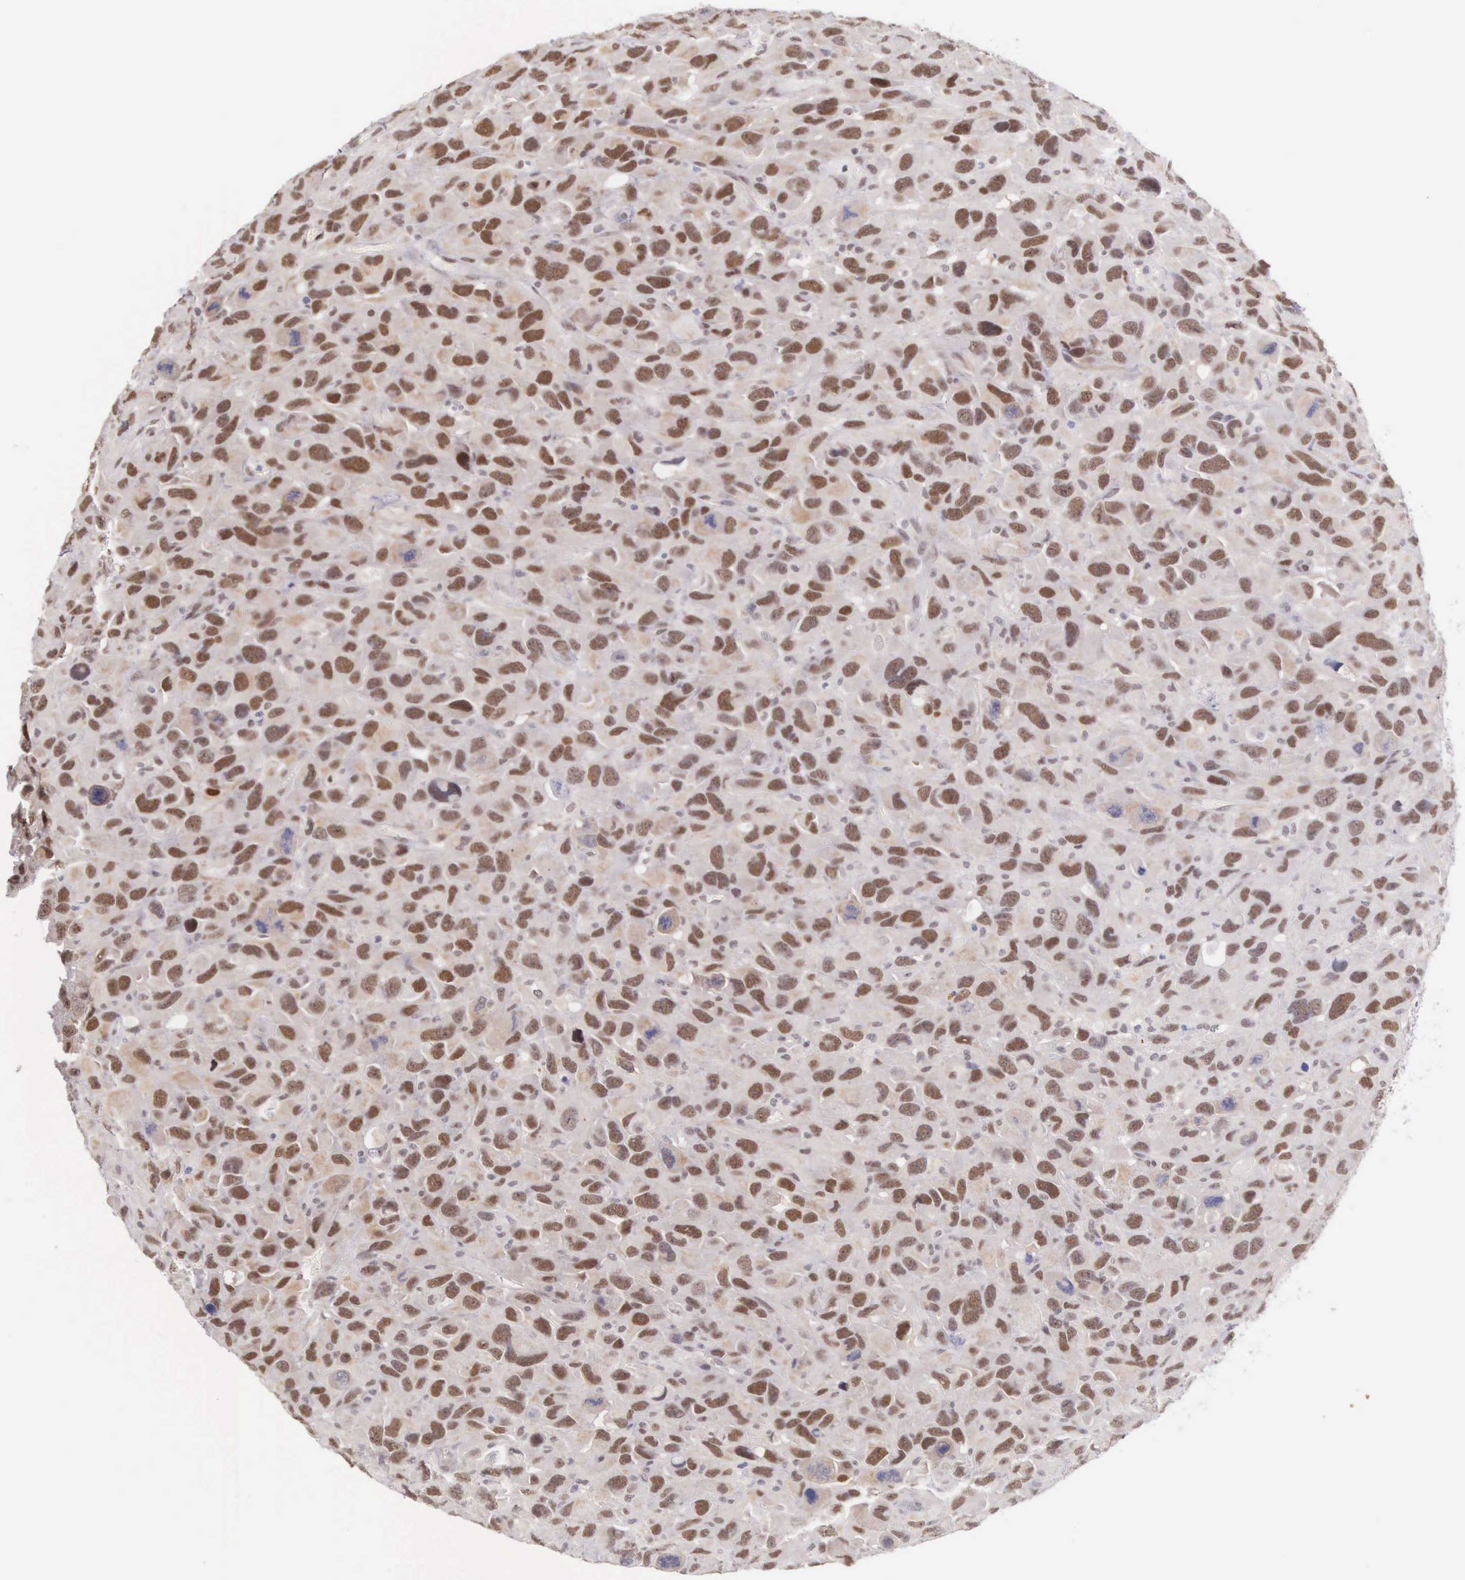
{"staining": {"intensity": "strong", "quantity": ">75%", "location": "nuclear"}, "tissue": "renal cancer", "cell_type": "Tumor cells", "image_type": "cancer", "snomed": [{"axis": "morphology", "description": "Adenocarcinoma, NOS"}, {"axis": "topography", "description": "Kidney"}], "caption": "This is a photomicrograph of immunohistochemistry (IHC) staining of adenocarcinoma (renal), which shows strong staining in the nuclear of tumor cells.", "gene": "CCDC117", "patient": {"sex": "male", "age": 79}}